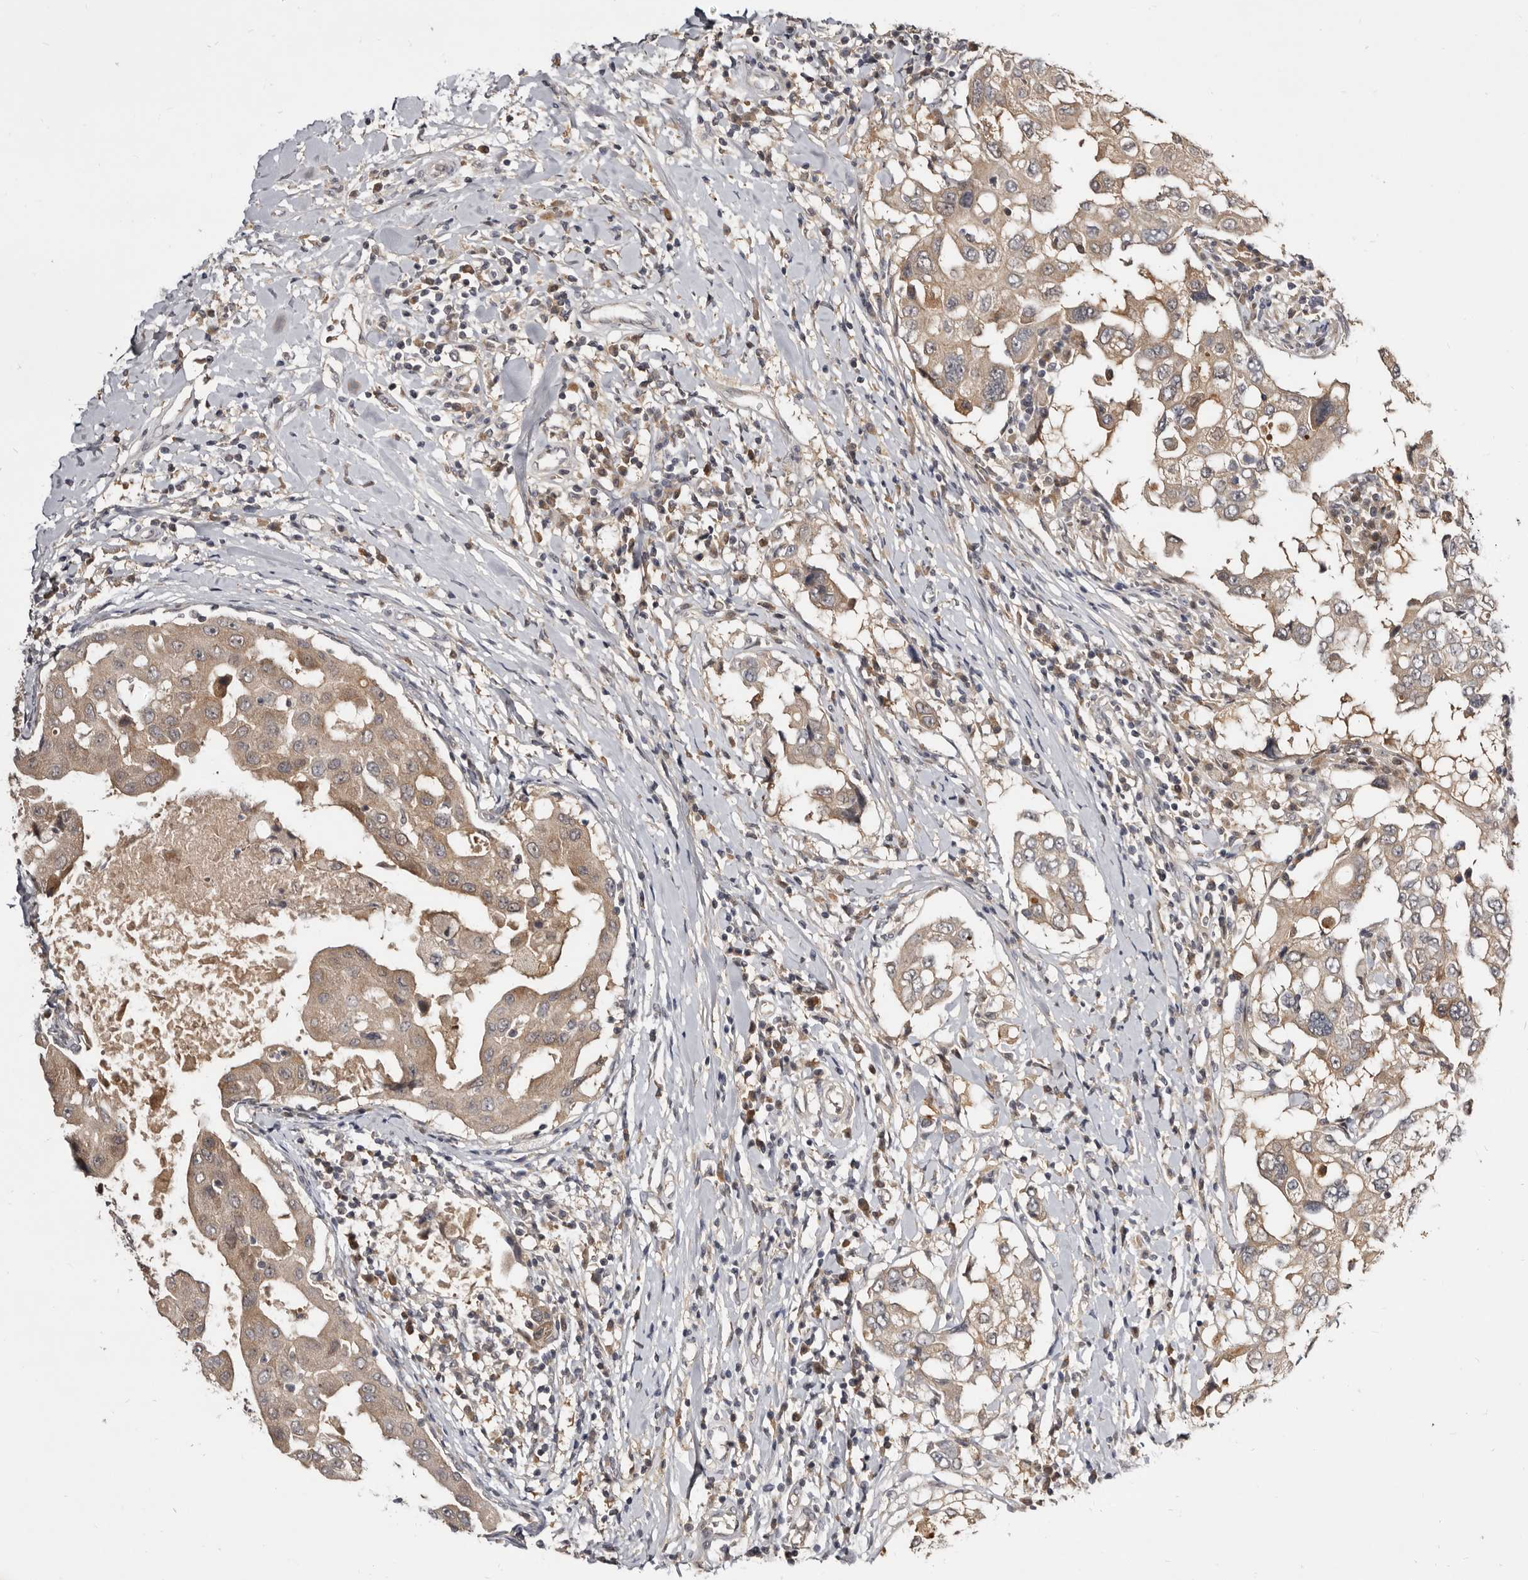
{"staining": {"intensity": "weak", "quantity": ">75%", "location": "cytoplasmic/membranous"}, "tissue": "breast cancer", "cell_type": "Tumor cells", "image_type": "cancer", "snomed": [{"axis": "morphology", "description": "Duct carcinoma"}, {"axis": "topography", "description": "Breast"}], "caption": "Invasive ductal carcinoma (breast) tissue shows weak cytoplasmic/membranous positivity in approximately >75% of tumor cells", "gene": "INAVA", "patient": {"sex": "female", "age": 27}}